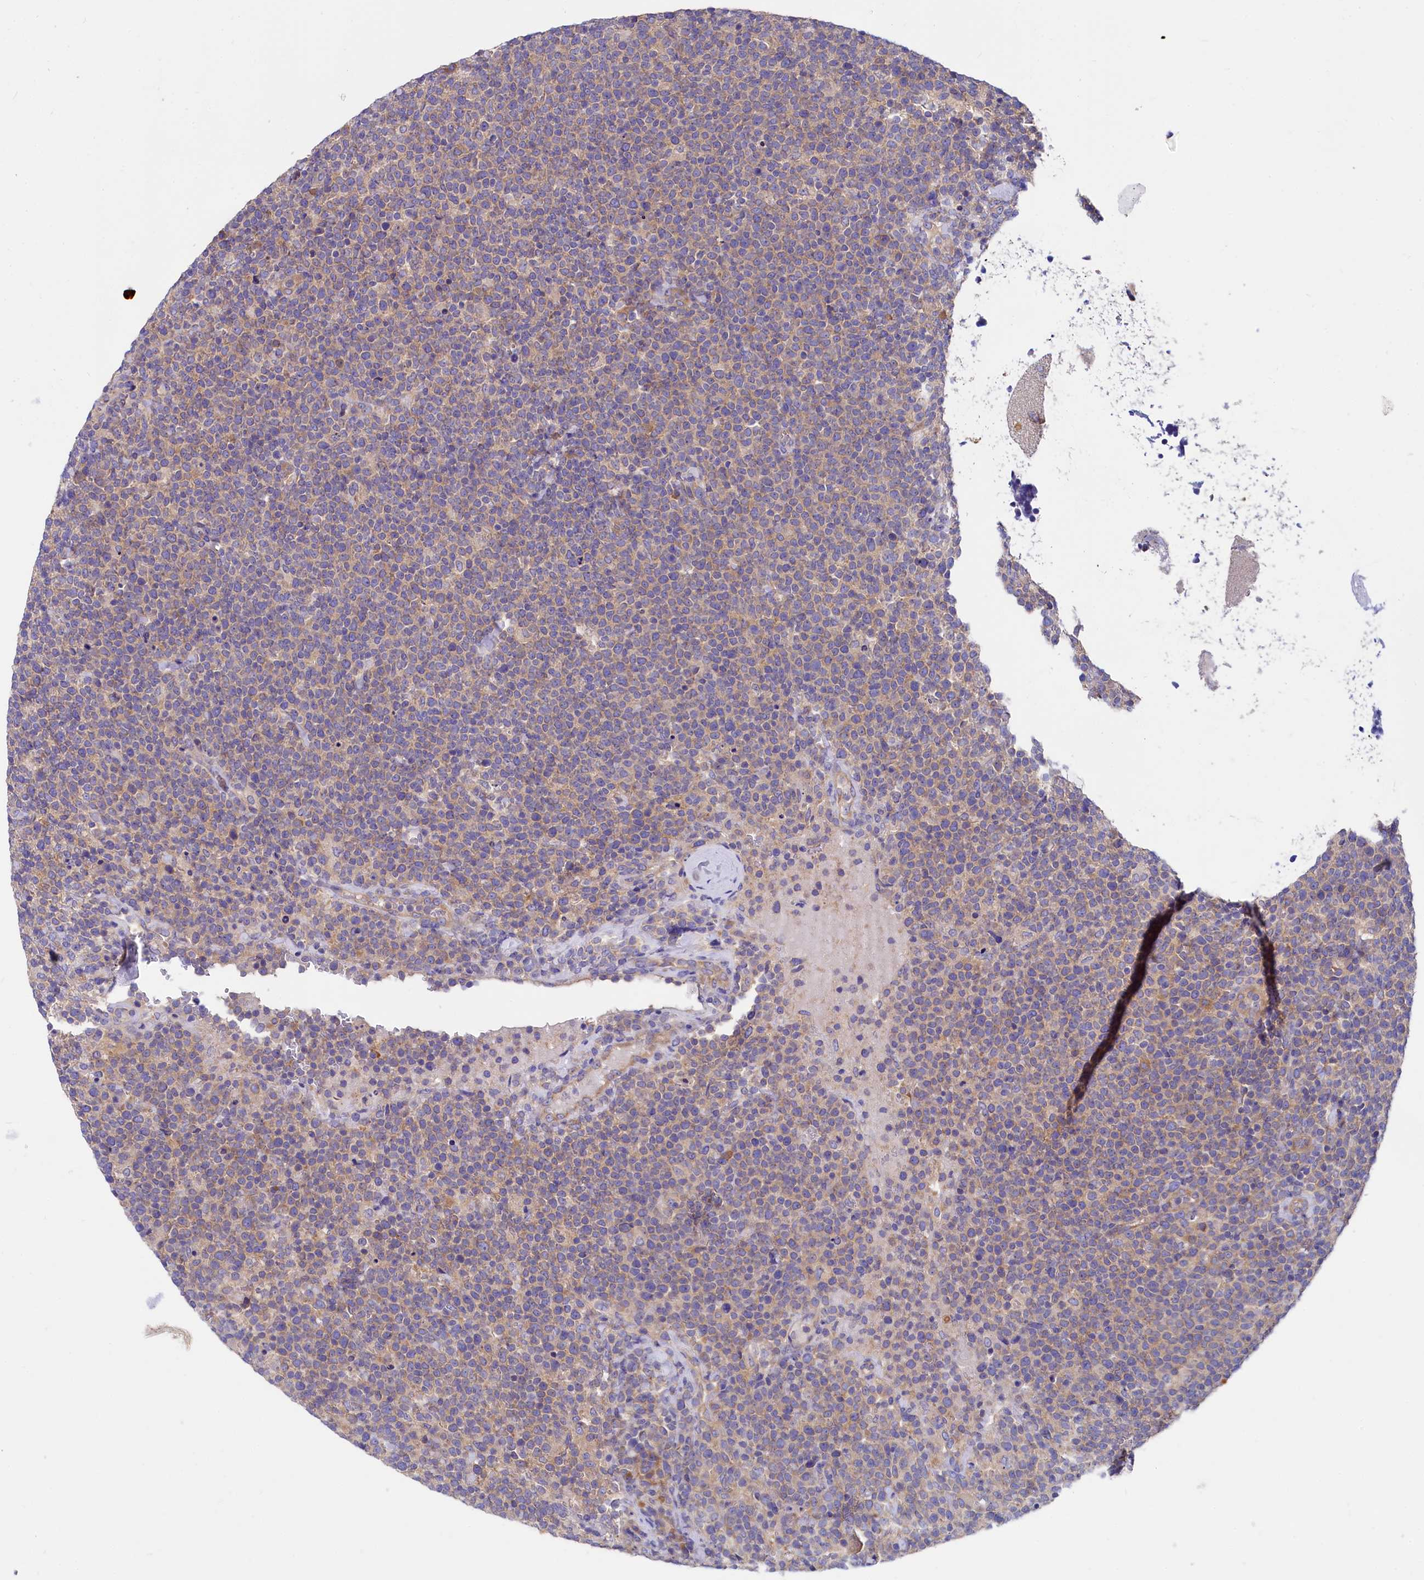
{"staining": {"intensity": "weak", "quantity": "25%-75%", "location": "cytoplasmic/membranous"}, "tissue": "lymphoma", "cell_type": "Tumor cells", "image_type": "cancer", "snomed": [{"axis": "morphology", "description": "Malignant lymphoma, non-Hodgkin's type, High grade"}, {"axis": "topography", "description": "Lymph node"}], "caption": "A histopathology image of human lymphoma stained for a protein reveals weak cytoplasmic/membranous brown staining in tumor cells.", "gene": "QARS1", "patient": {"sex": "male", "age": 61}}